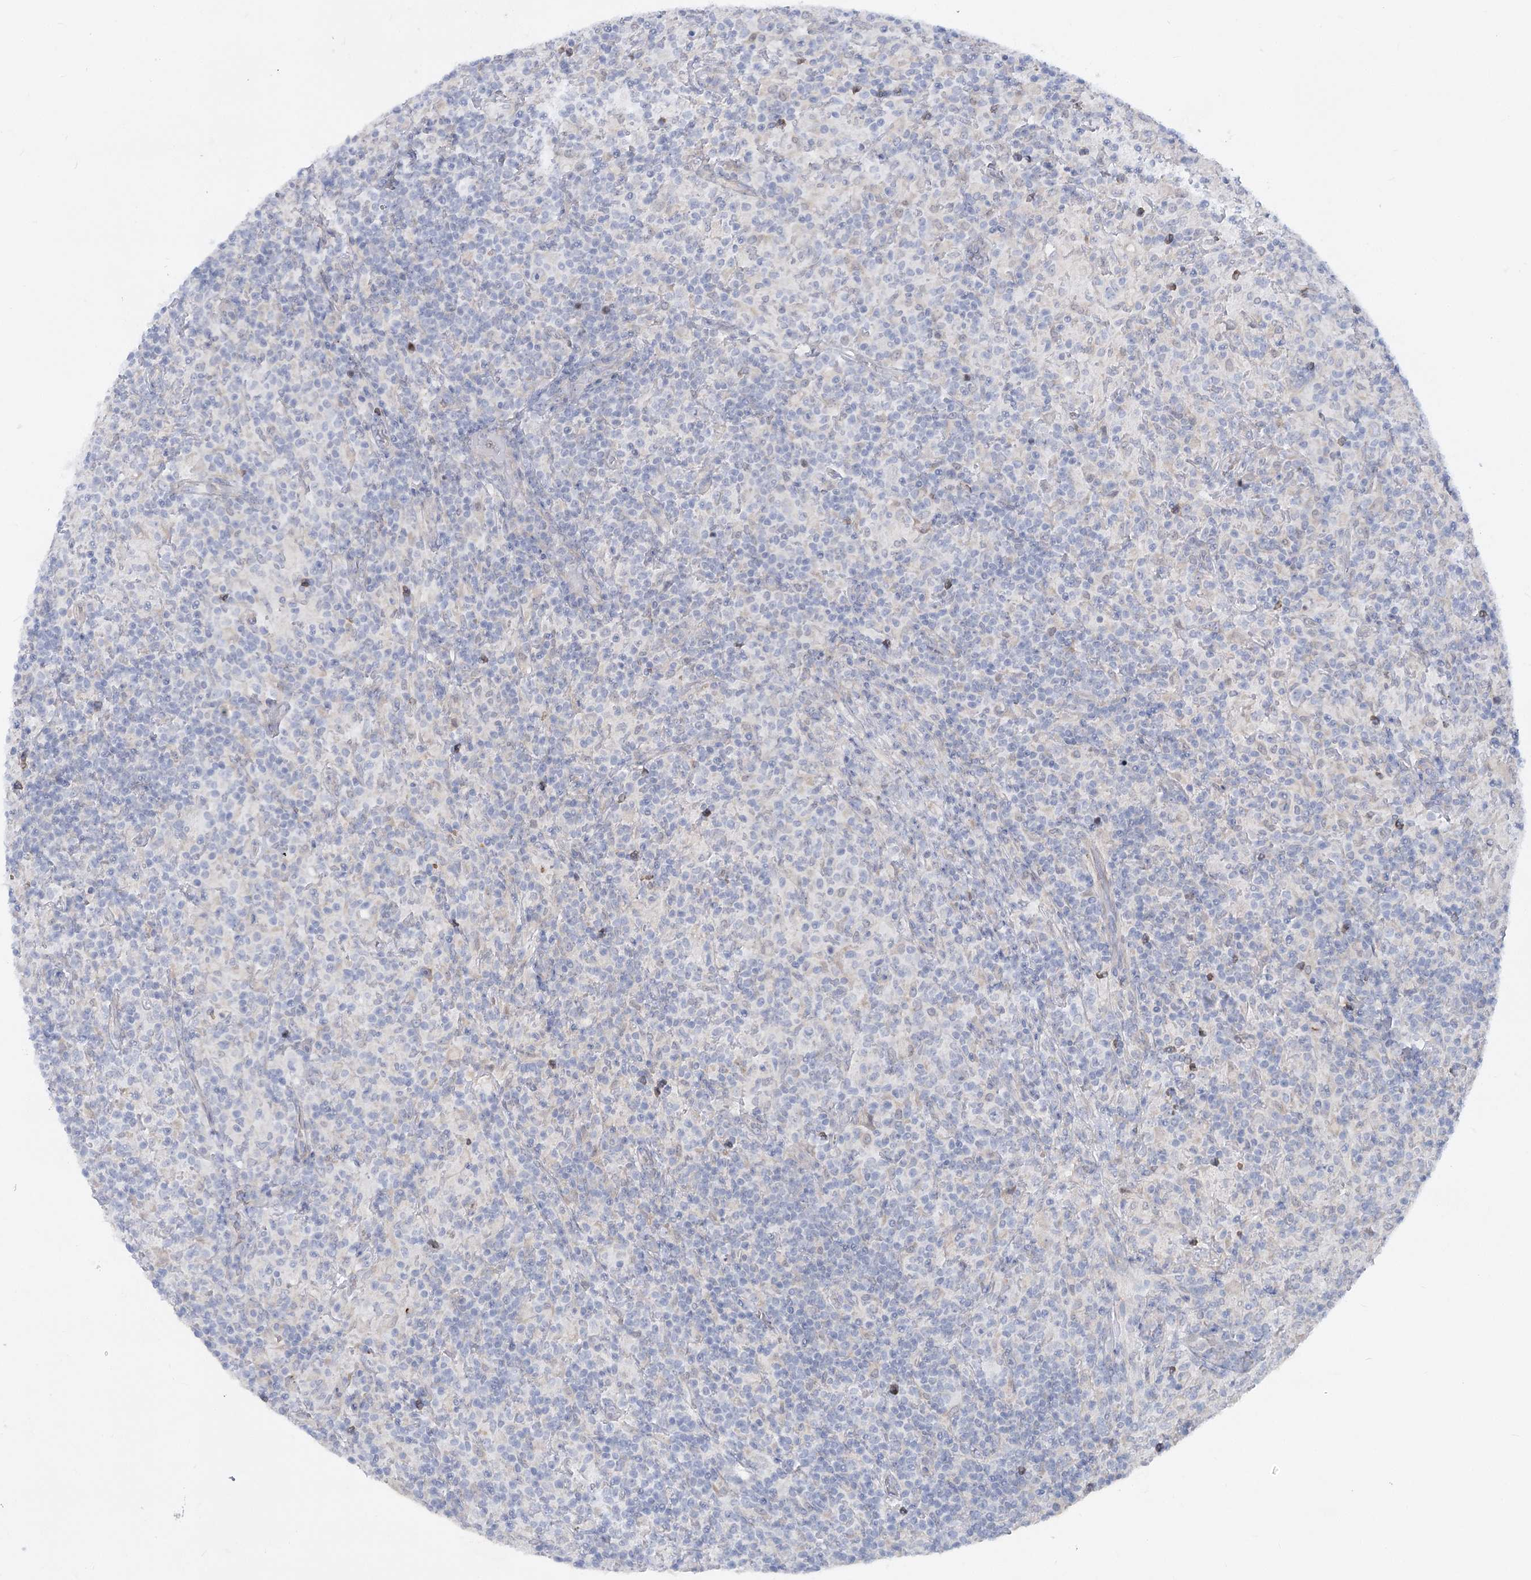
{"staining": {"intensity": "negative", "quantity": "none", "location": "none"}, "tissue": "lymphoma", "cell_type": "Tumor cells", "image_type": "cancer", "snomed": [{"axis": "morphology", "description": "Hodgkin's disease, NOS"}, {"axis": "topography", "description": "Lymph node"}], "caption": "Human lymphoma stained for a protein using IHC demonstrates no staining in tumor cells.", "gene": "ARSI", "patient": {"sex": "male", "age": 70}}